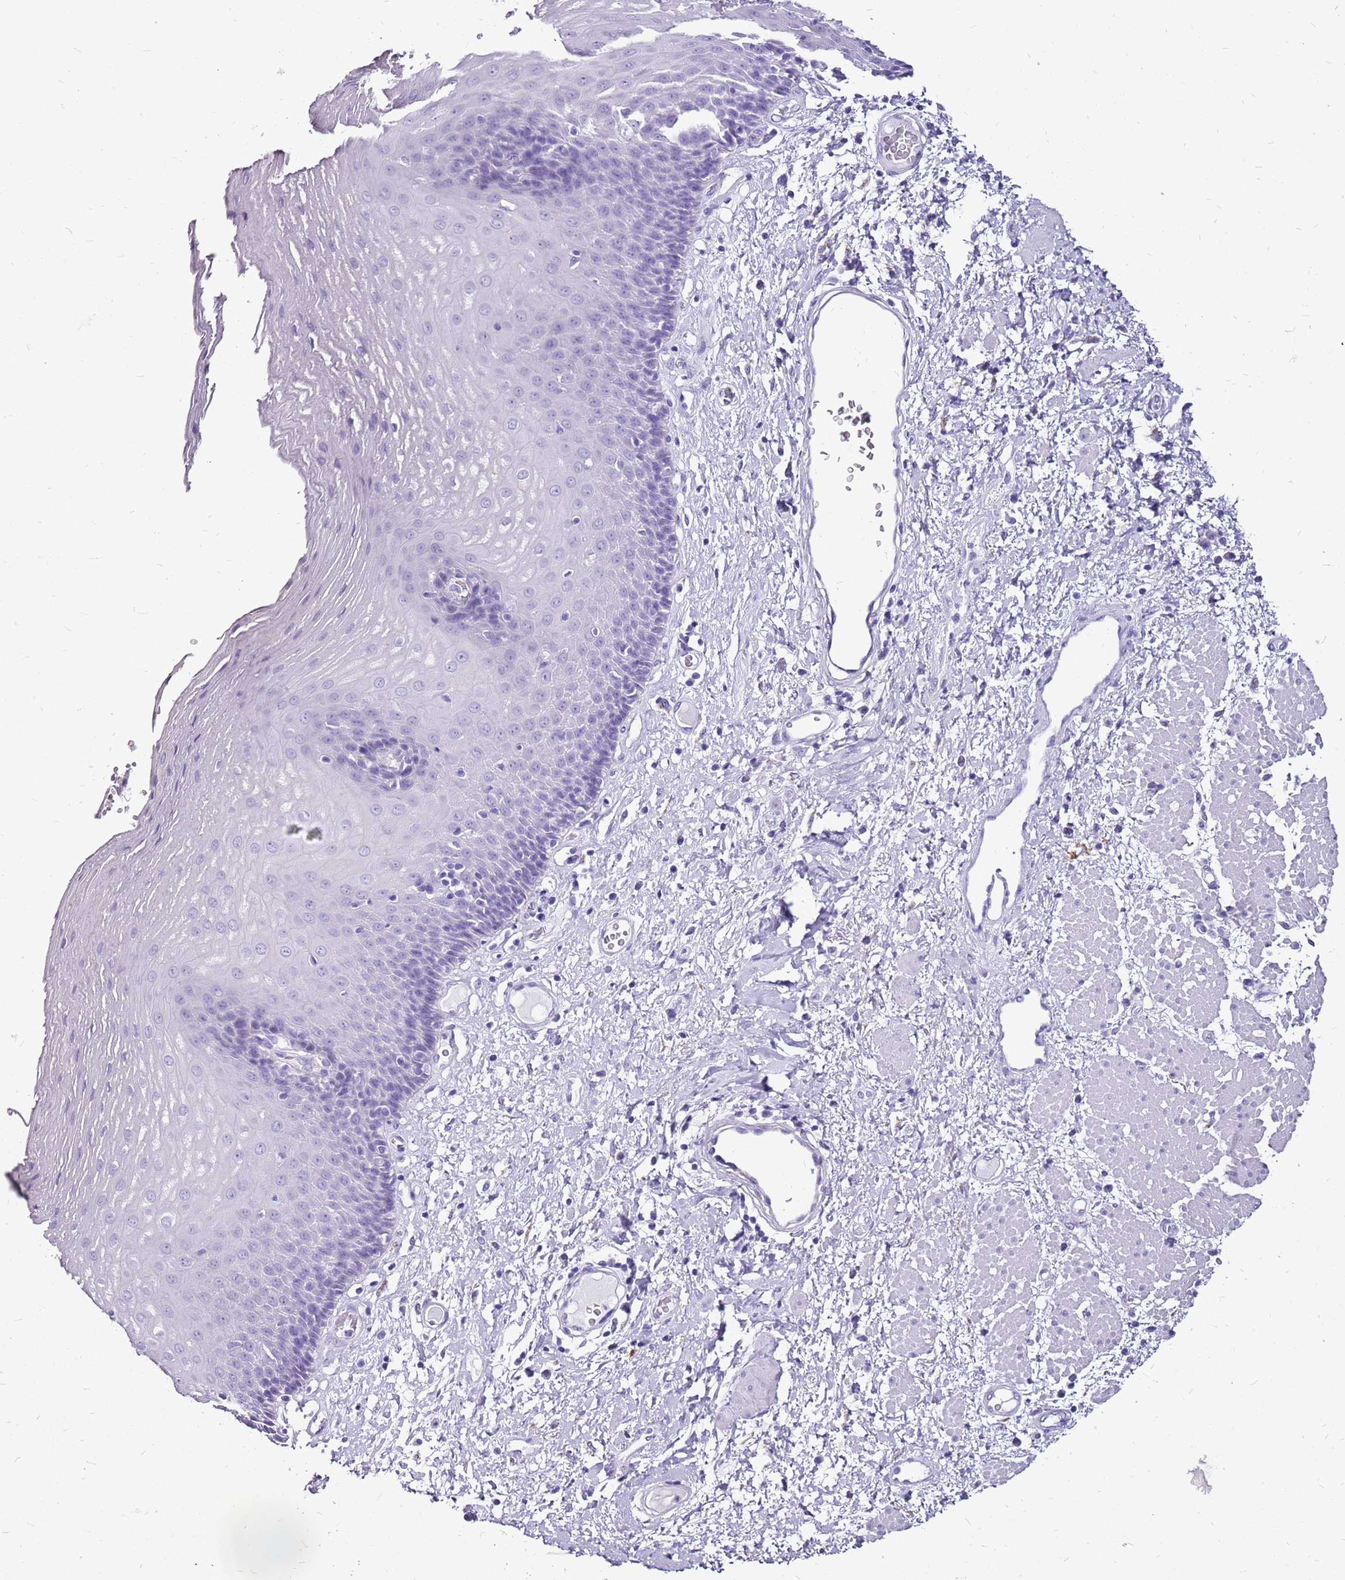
{"staining": {"intensity": "negative", "quantity": "none", "location": "none"}, "tissue": "esophagus", "cell_type": "Squamous epithelial cells", "image_type": "normal", "snomed": [{"axis": "morphology", "description": "Normal tissue, NOS"}, {"axis": "morphology", "description": "Adenocarcinoma, NOS"}, {"axis": "topography", "description": "Esophagus"}], "caption": "Human esophagus stained for a protein using immunohistochemistry shows no expression in squamous epithelial cells.", "gene": "ACSS3", "patient": {"sex": "male", "age": 62}}